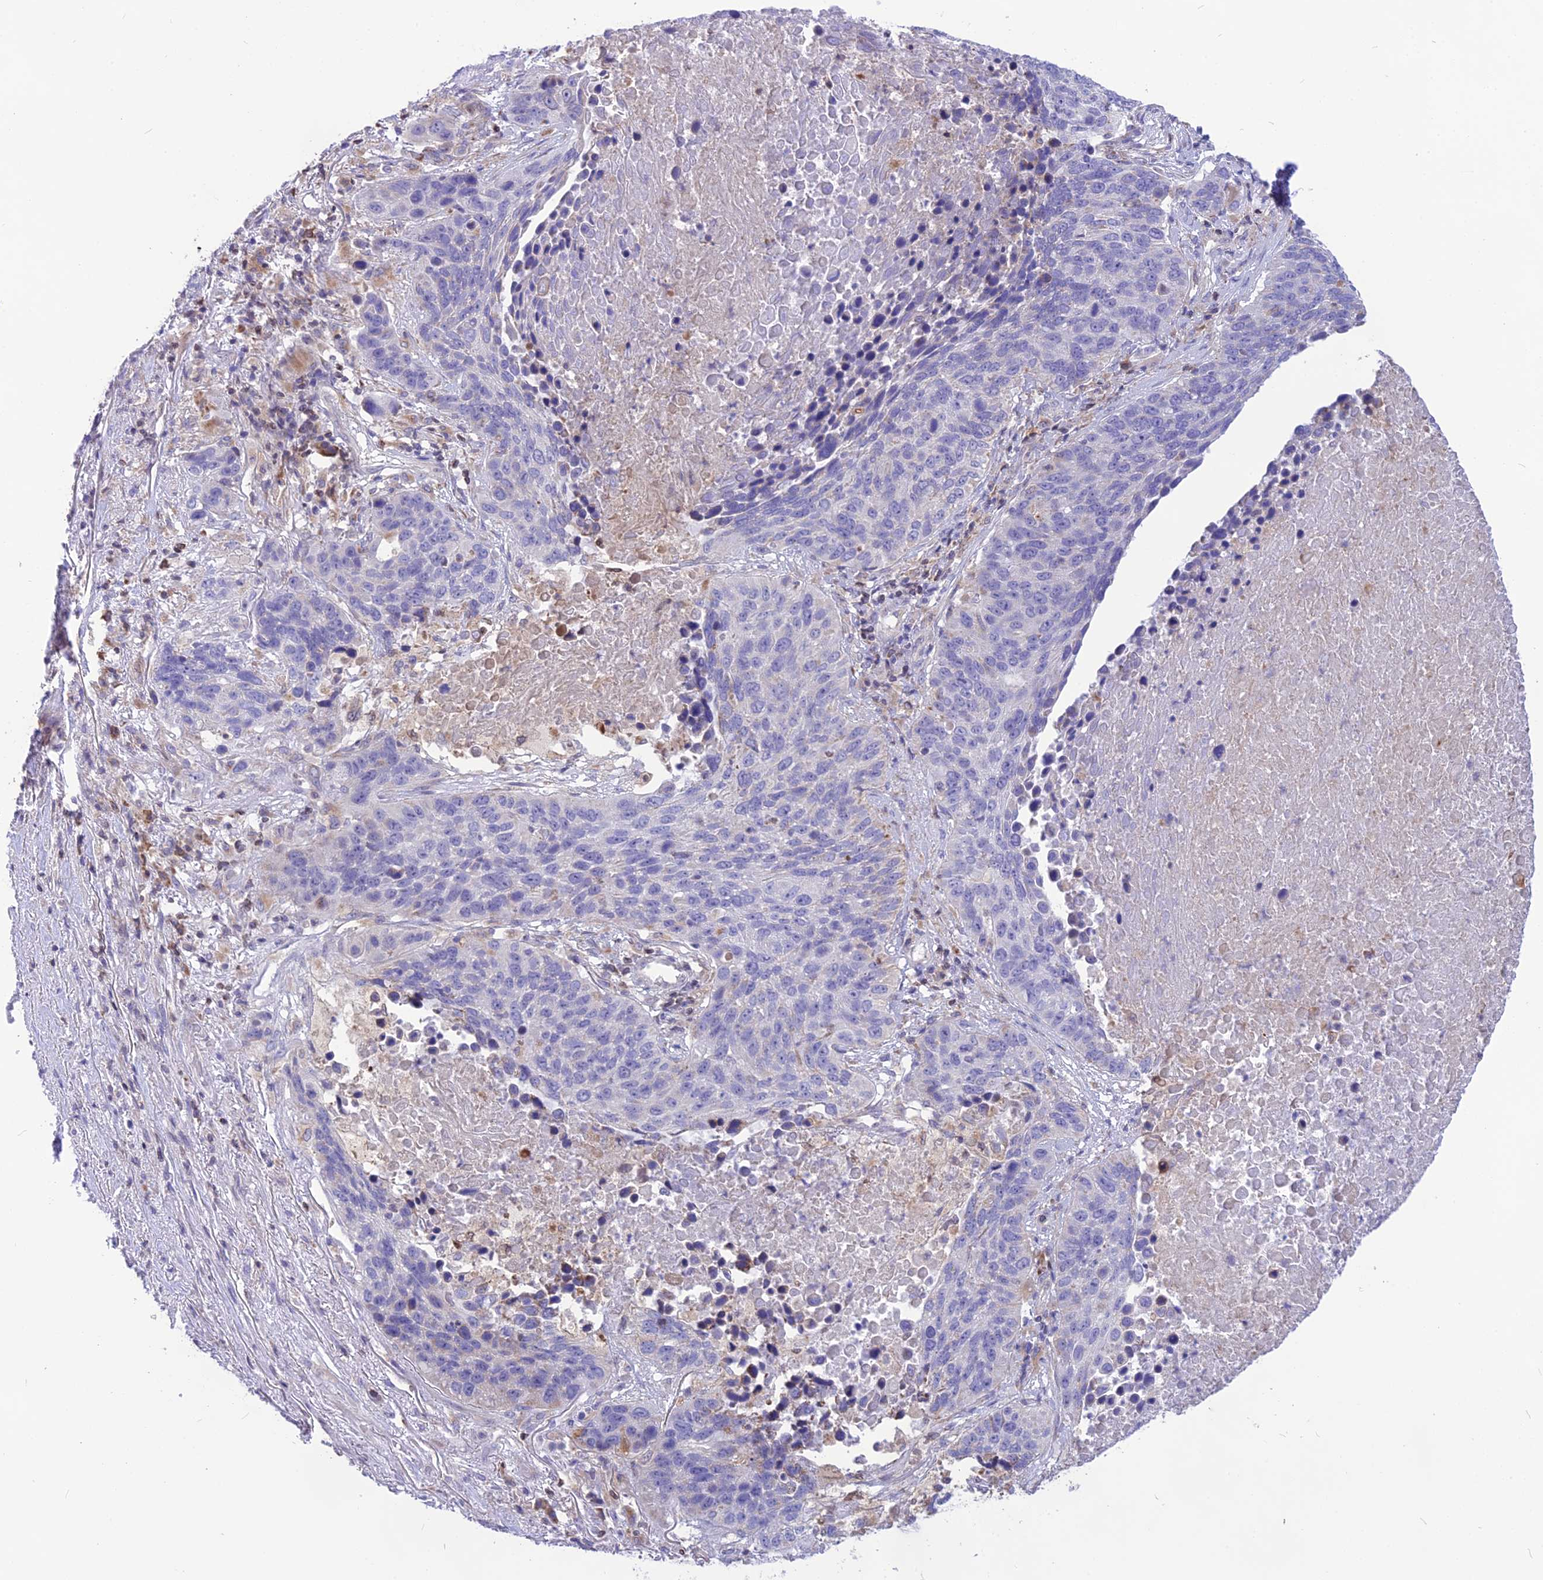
{"staining": {"intensity": "negative", "quantity": "none", "location": "none"}, "tissue": "lung cancer", "cell_type": "Tumor cells", "image_type": "cancer", "snomed": [{"axis": "morphology", "description": "Normal tissue, NOS"}, {"axis": "morphology", "description": "Squamous cell carcinoma, NOS"}, {"axis": "topography", "description": "Lymph node"}, {"axis": "topography", "description": "Lung"}], "caption": "There is no significant expression in tumor cells of lung cancer (squamous cell carcinoma).", "gene": "DOC2B", "patient": {"sex": "male", "age": 66}}